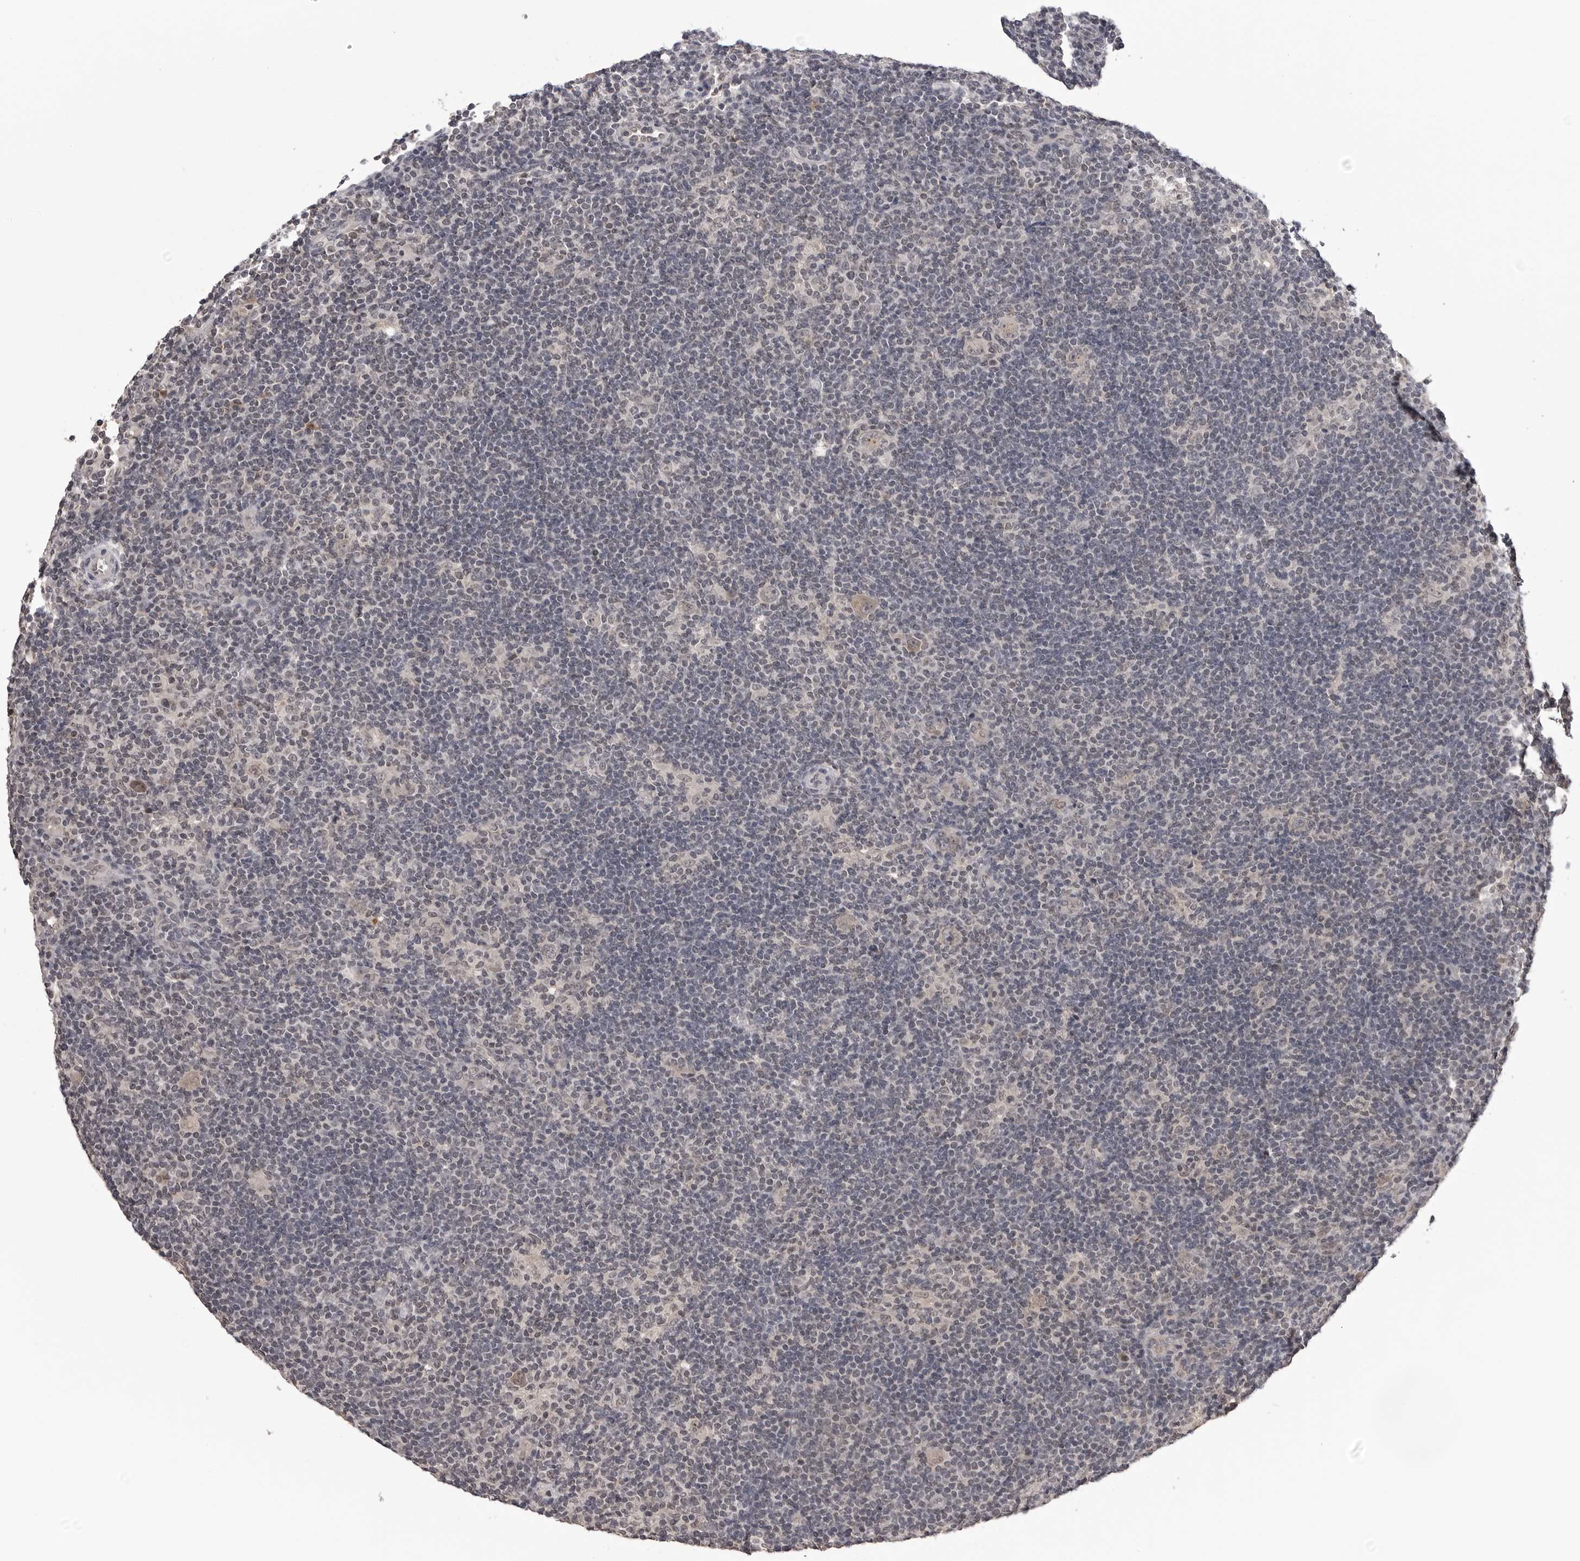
{"staining": {"intensity": "moderate", "quantity": "<25%", "location": "nuclear"}, "tissue": "lymphoma", "cell_type": "Tumor cells", "image_type": "cancer", "snomed": [{"axis": "morphology", "description": "Hodgkin's disease, NOS"}, {"axis": "topography", "description": "Lymph node"}], "caption": "Hodgkin's disease was stained to show a protein in brown. There is low levels of moderate nuclear expression in approximately <25% of tumor cells. The protein of interest is stained brown, and the nuclei are stained in blue (DAB IHC with brightfield microscopy, high magnification).", "gene": "CDK20", "patient": {"sex": "female", "age": 57}}